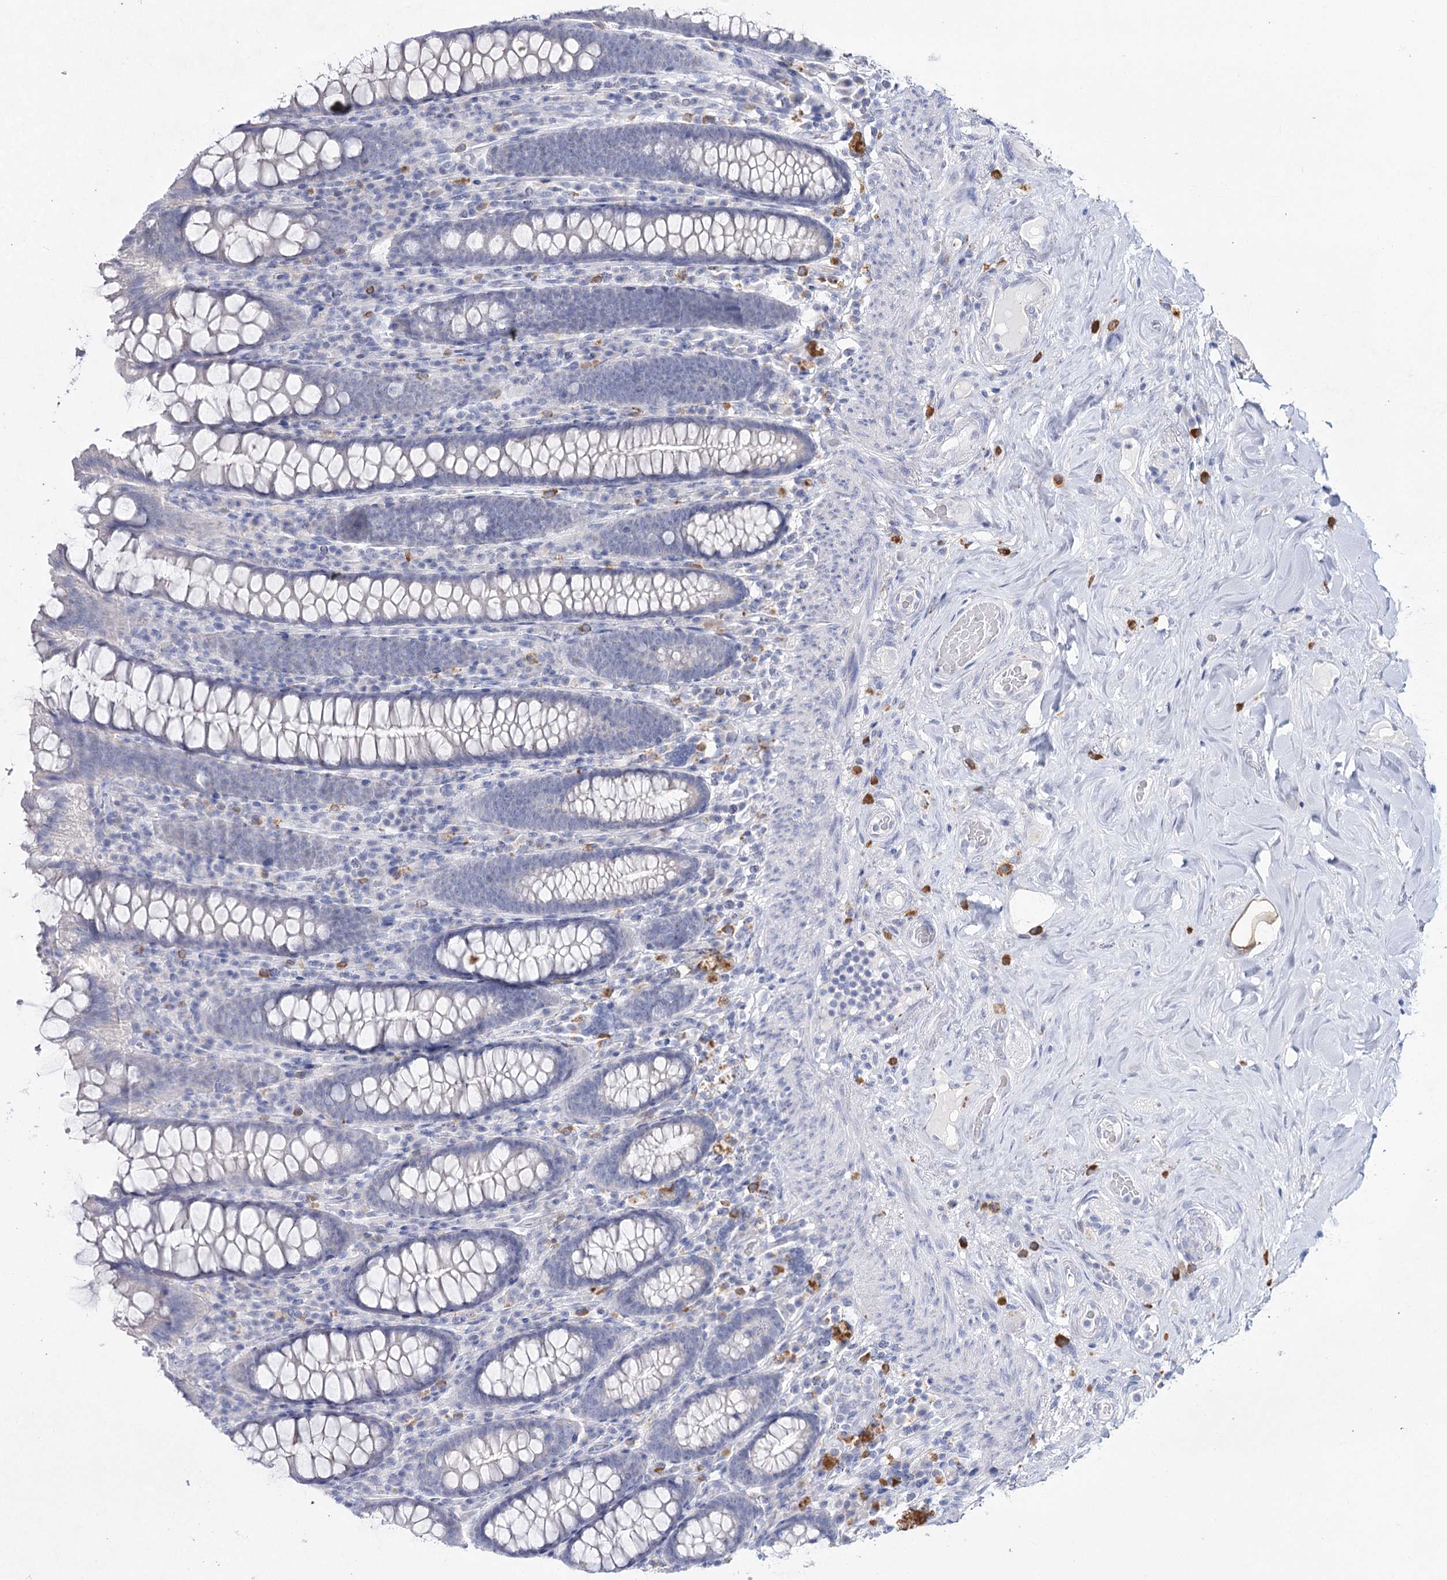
{"staining": {"intensity": "negative", "quantity": "none", "location": "none"}, "tissue": "colon", "cell_type": "Endothelial cells", "image_type": "normal", "snomed": [{"axis": "morphology", "description": "Normal tissue, NOS"}, {"axis": "topography", "description": "Colon"}], "caption": "High power microscopy image of an immunohistochemistry (IHC) micrograph of normal colon, revealing no significant staining in endothelial cells.", "gene": "CCDC73", "patient": {"sex": "female", "age": 79}}